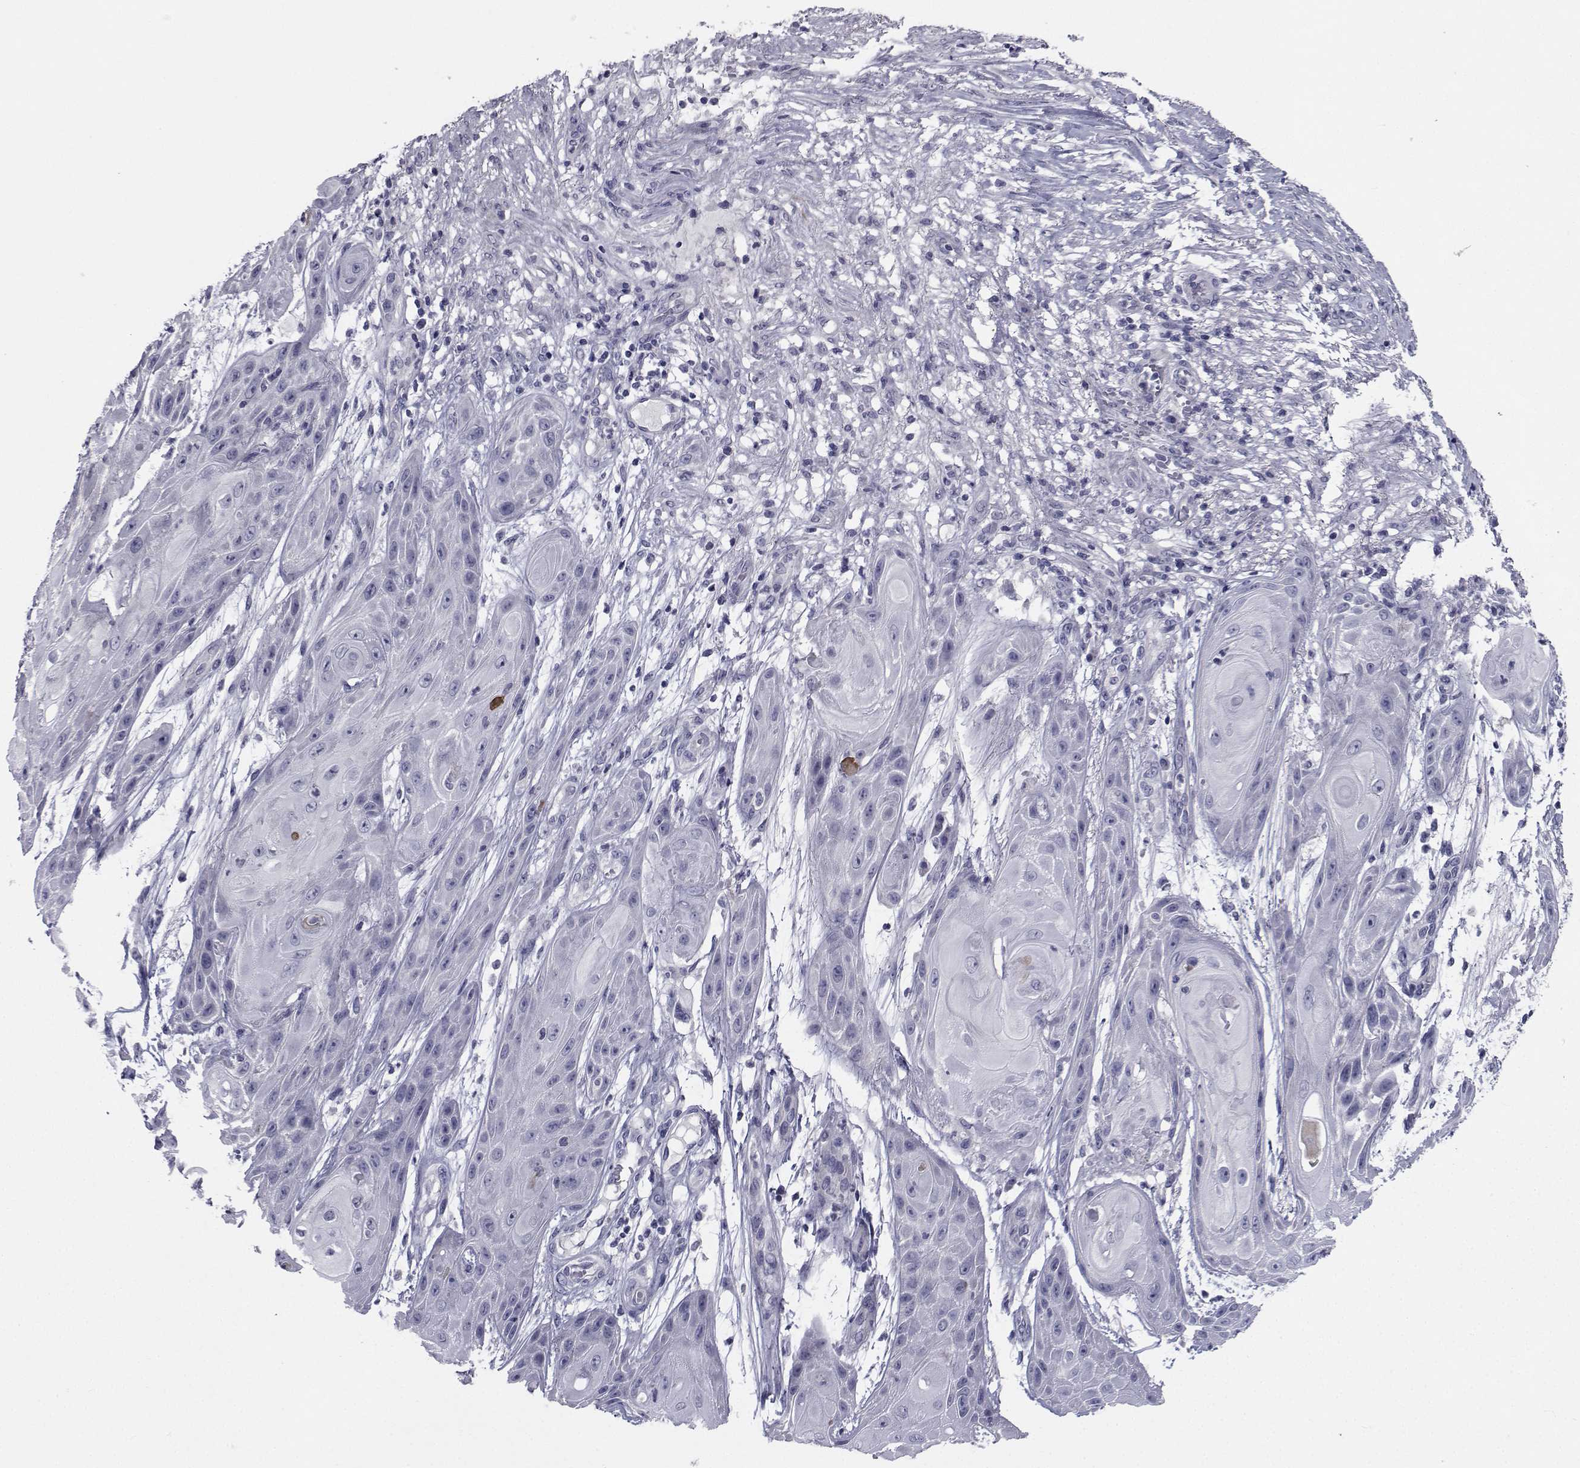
{"staining": {"intensity": "negative", "quantity": "none", "location": "none"}, "tissue": "skin cancer", "cell_type": "Tumor cells", "image_type": "cancer", "snomed": [{"axis": "morphology", "description": "Squamous cell carcinoma, NOS"}, {"axis": "topography", "description": "Skin"}], "caption": "This is an immunohistochemistry (IHC) photomicrograph of skin cancer. There is no expression in tumor cells.", "gene": "CHRNA1", "patient": {"sex": "male", "age": 62}}